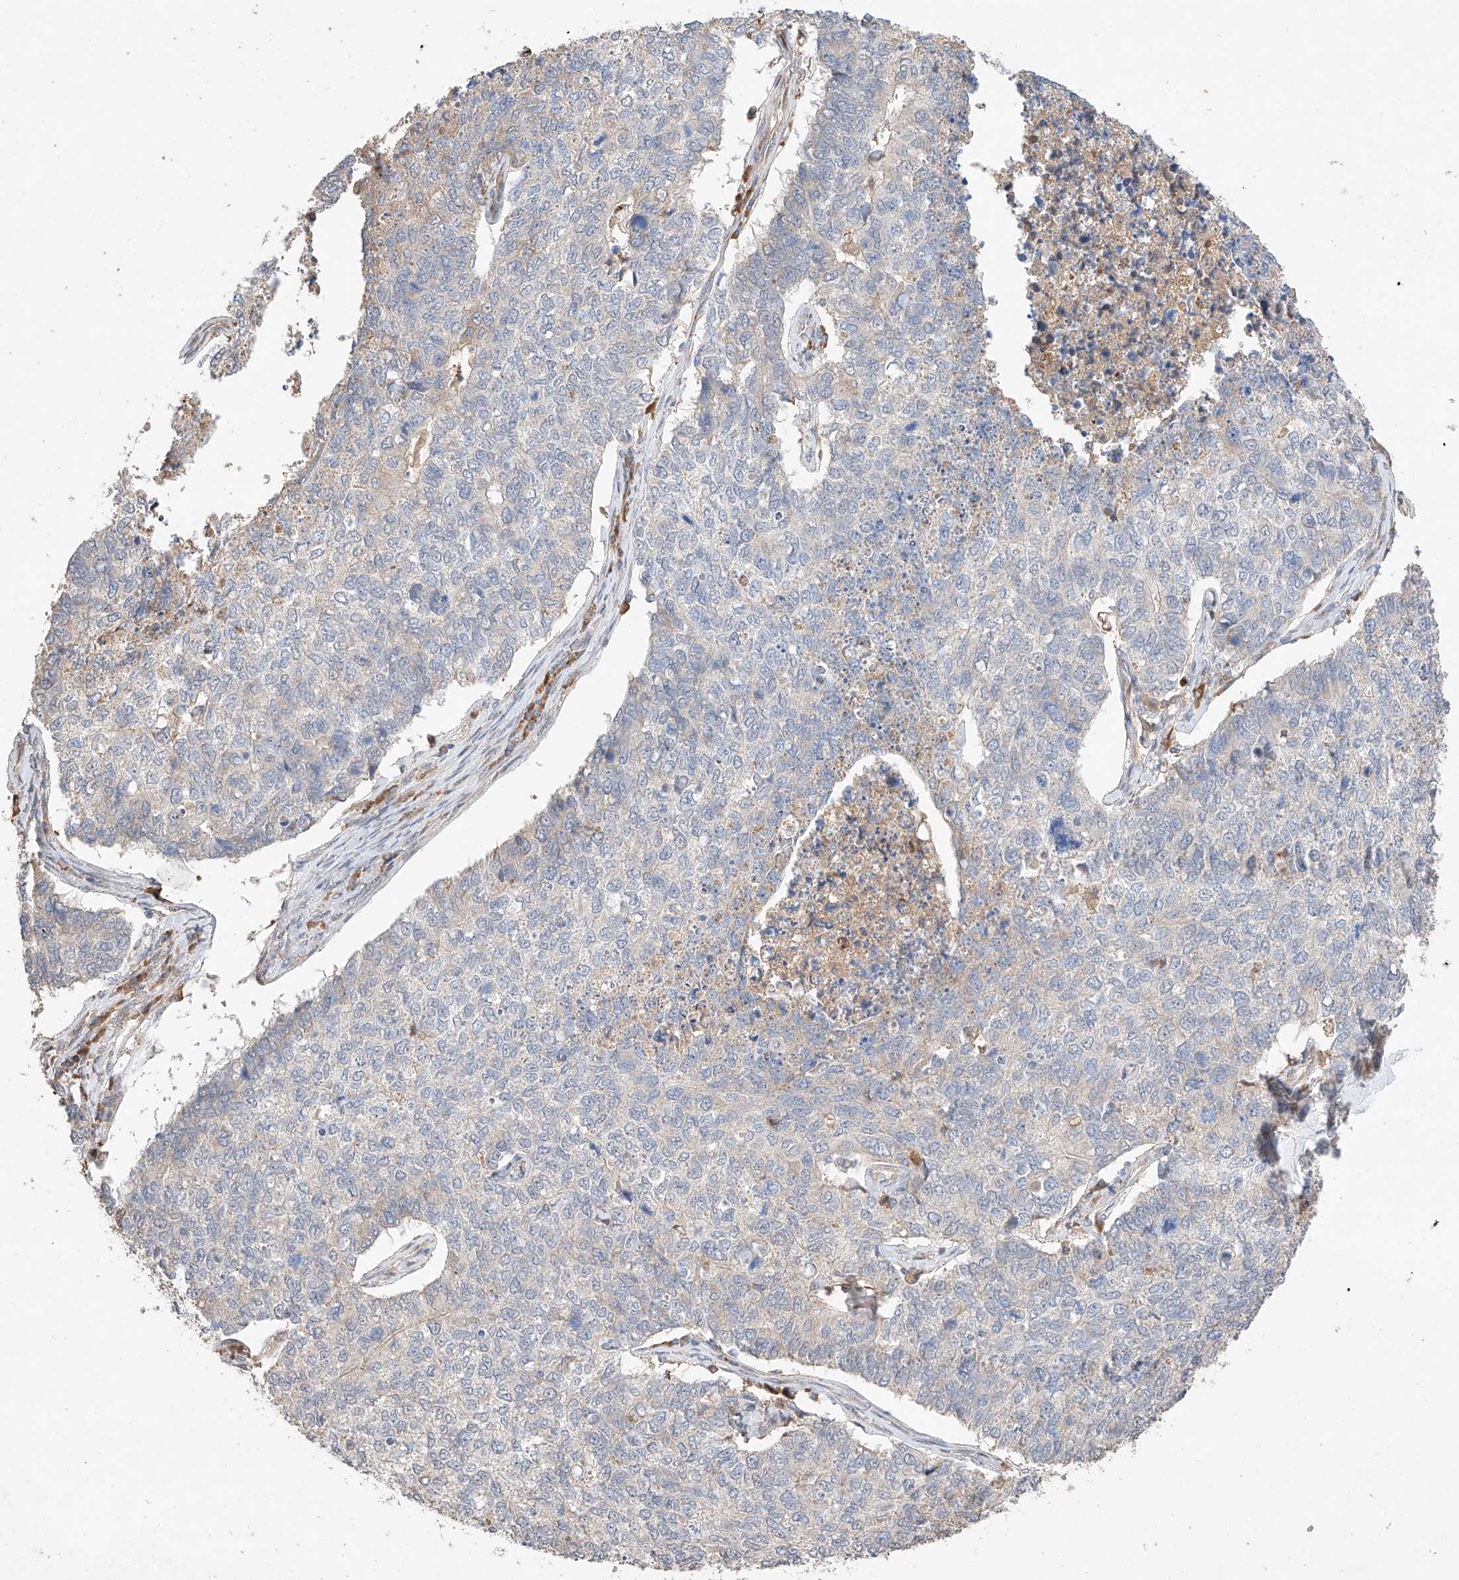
{"staining": {"intensity": "negative", "quantity": "none", "location": "none"}, "tissue": "cervical cancer", "cell_type": "Tumor cells", "image_type": "cancer", "snomed": [{"axis": "morphology", "description": "Squamous cell carcinoma, NOS"}, {"axis": "topography", "description": "Cervix"}], "caption": "Human squamous cell carcinoma (cervical) stained for a protein using immunohistochemistry (IHC) shows no expression in tumor cells.", "gene": "SUSD6", "patient": {"sex": "female", "age": 63}}